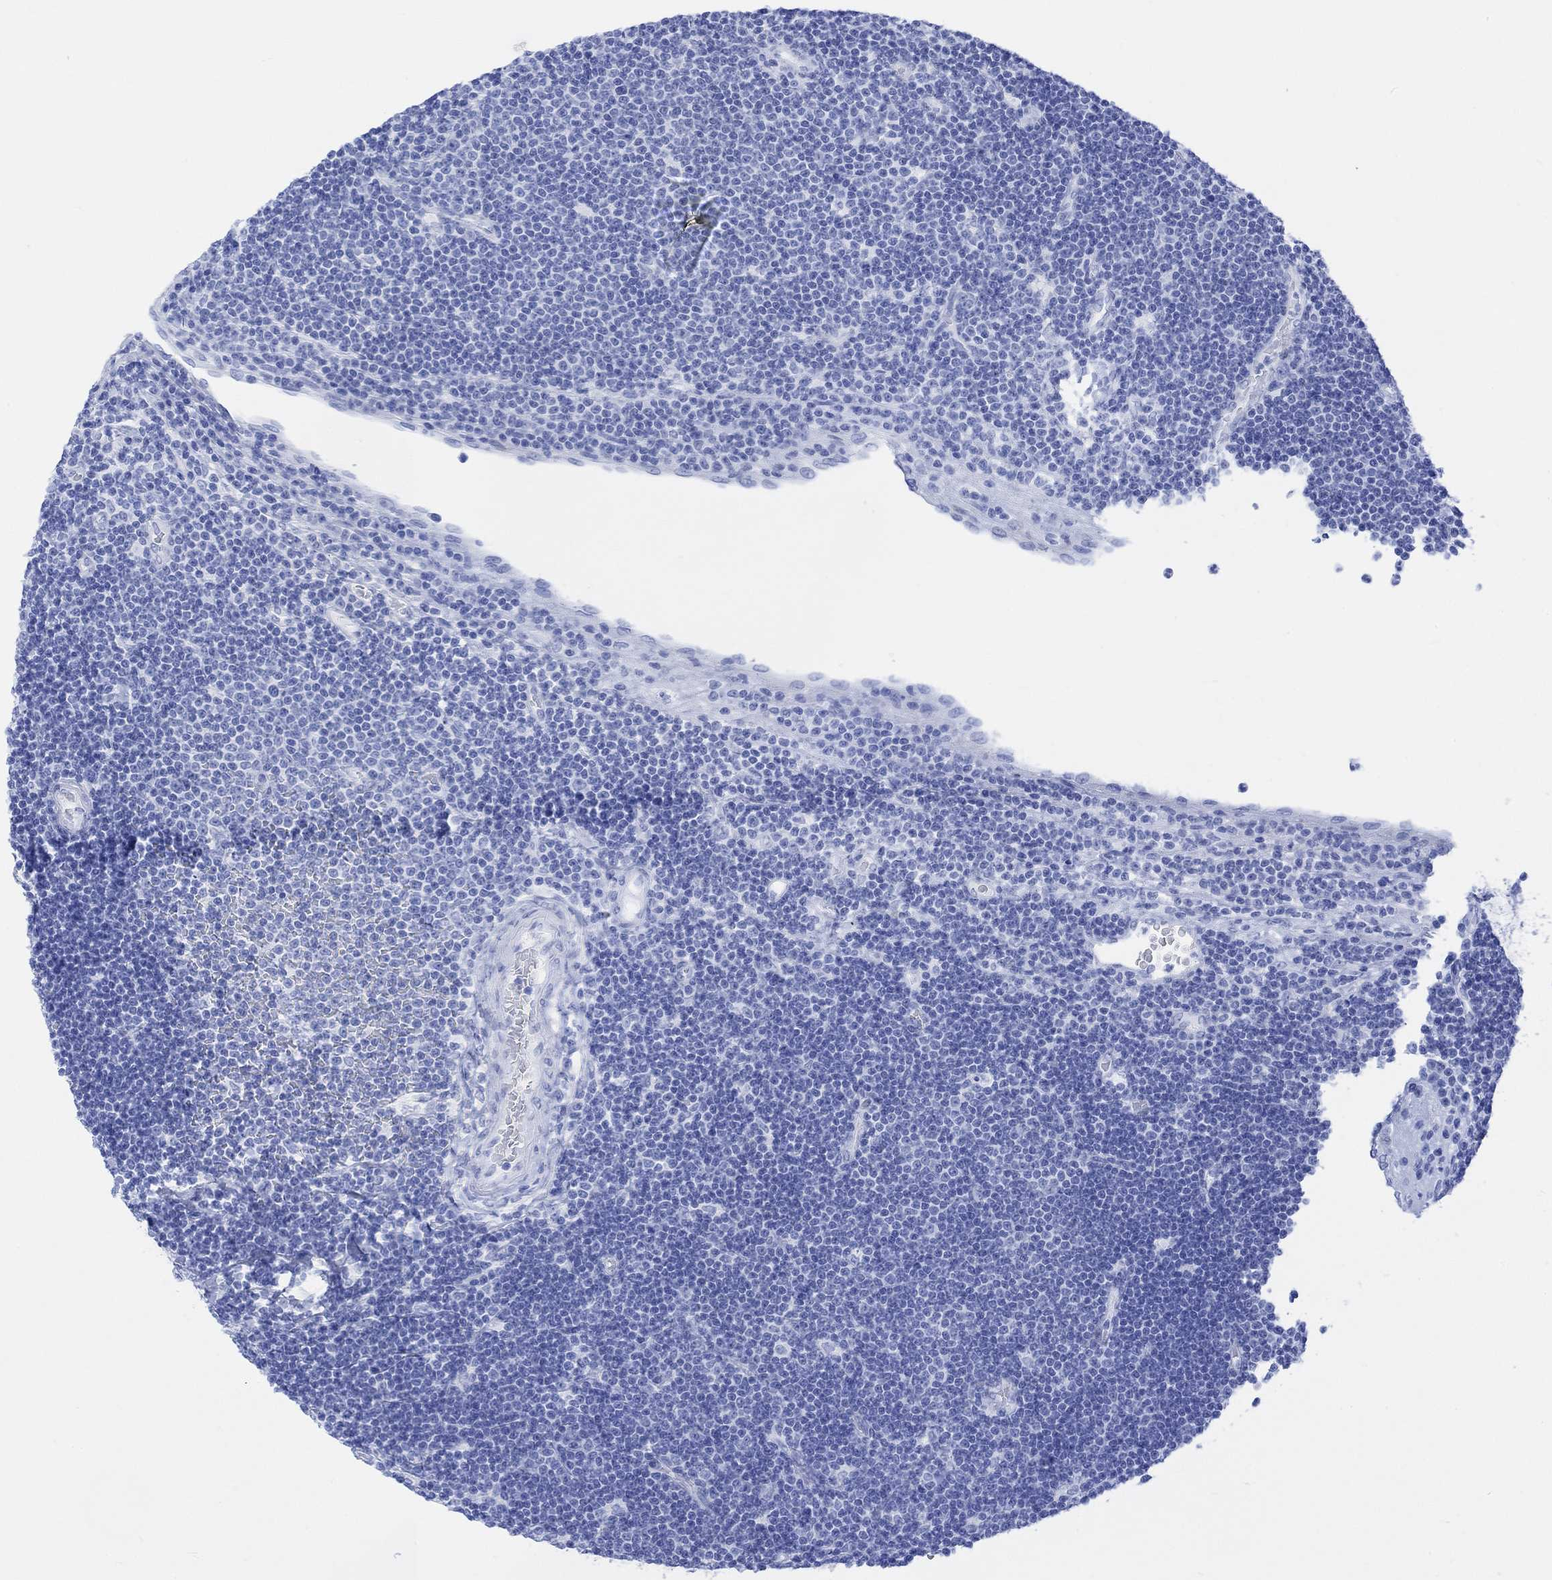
{"staining": {"intensity": "negative", "quantity": "none", "location": "none"}, "tissue": "lymphoma", "cell_type": "Tumor cells", "image_type": "cancer", "snomed": [{"axis": "morphology", "description": "Malignant lymphoma, non-Hodgkin's type, Low grade"}, {"axis": "topography", "description": "Brain"}], "caption": "The immunohistochemistry image has no significant positivity in tumor cells of lymphoma tissue. The staining was performed using DAB to visualize the protein expression in brown, while the nuclei were stained in blue with hematoxylin (Magnification: 20x).", "gene": "TPPP3", "patient": {"sex": "female", "age": 66}}